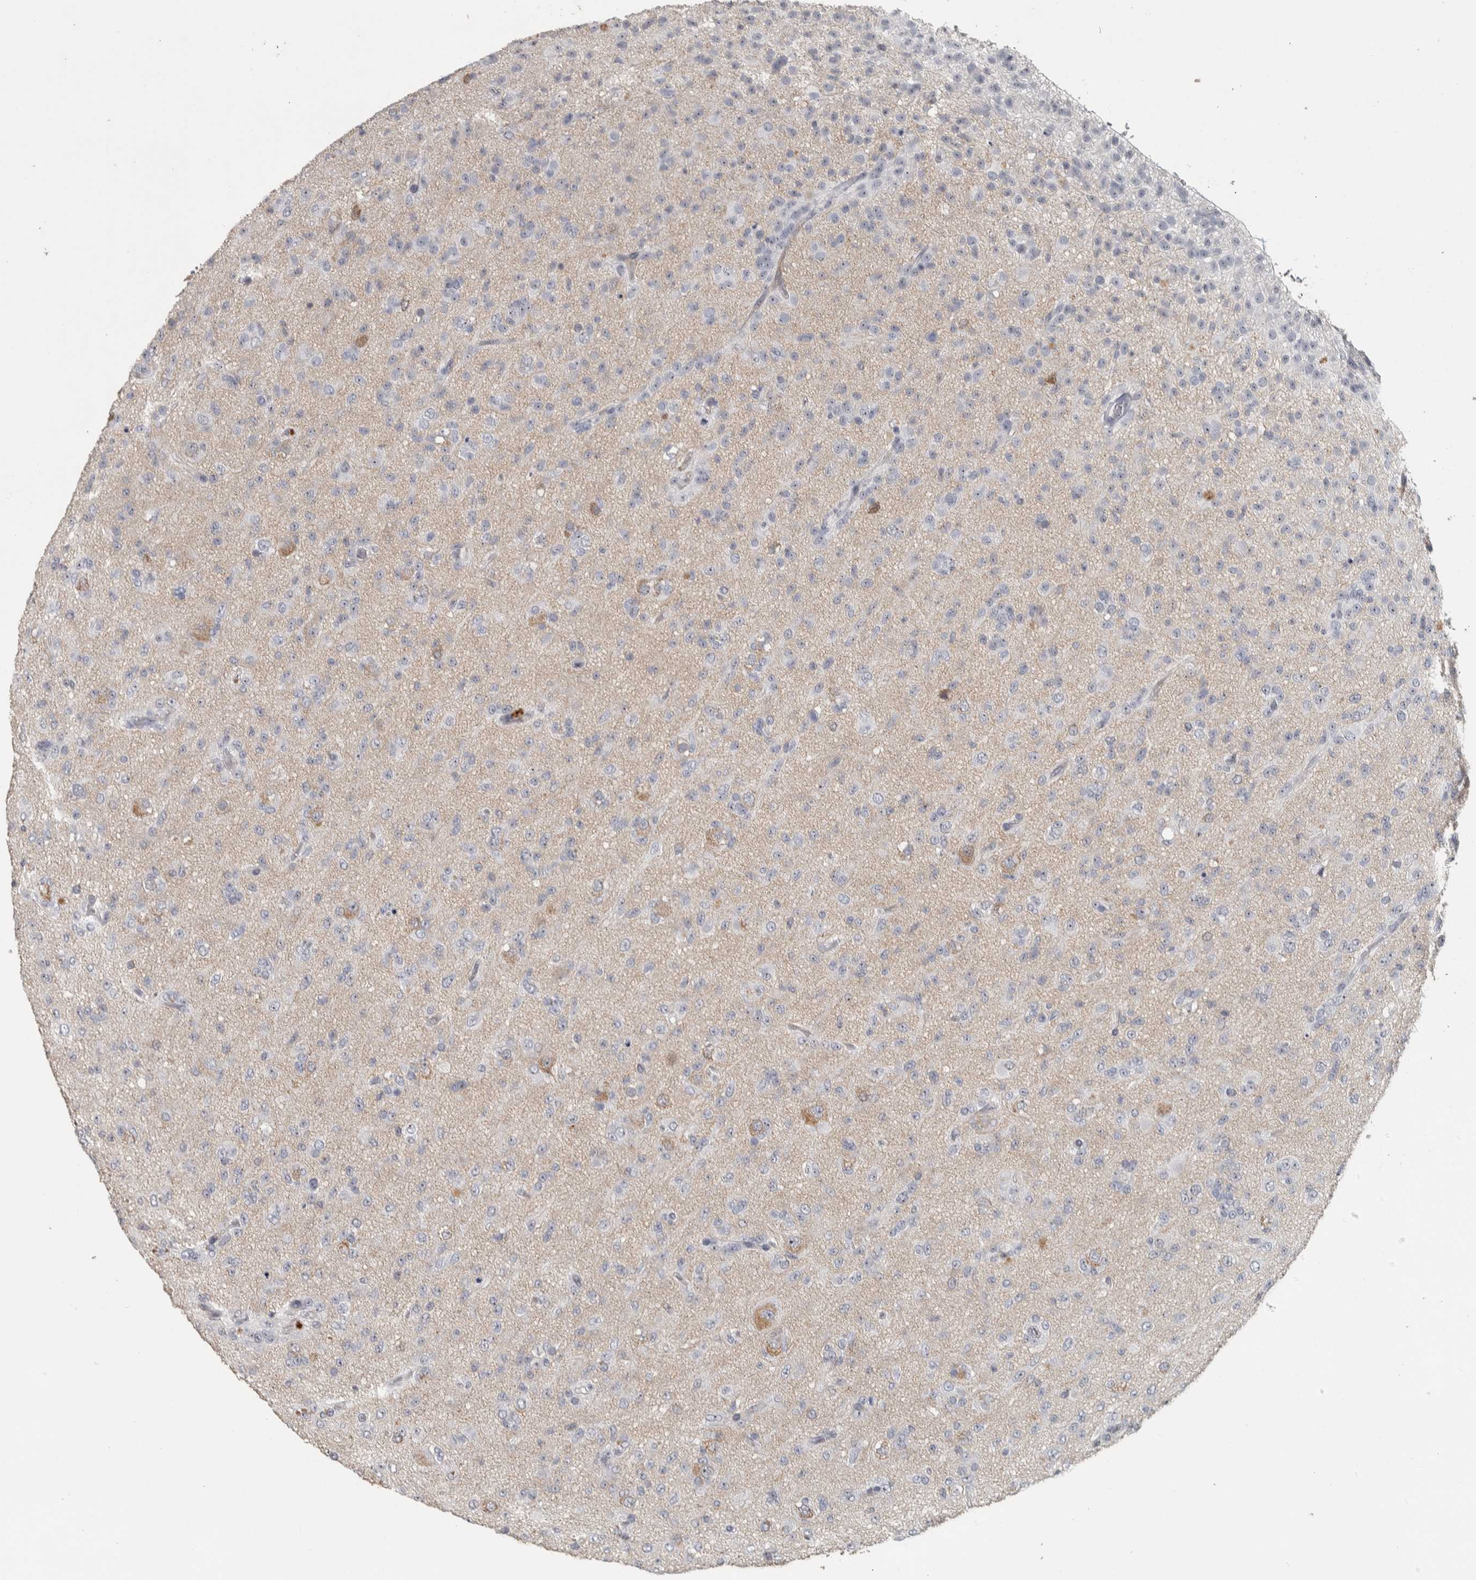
{"staining": {"intensity": "weak", "quantity": "<25%", "location": "nuclear"}, "tissue": "glioma", "cell_type": "Tumor cells", "image_type": "cancer", "snomed": [{"axis": "morphology", "description": "Glioma, malignant, Low grade"}, {"axis": "topography", "description": "Brain"}], "caption": "This photomicrograph is of glioma stained with IHC to label a protein in brown with the nuclei are counter-stained blue. There is no expression in tumor cells.", "gene": "DCAF10", "patient": {"sex": "male", "age": 65}}